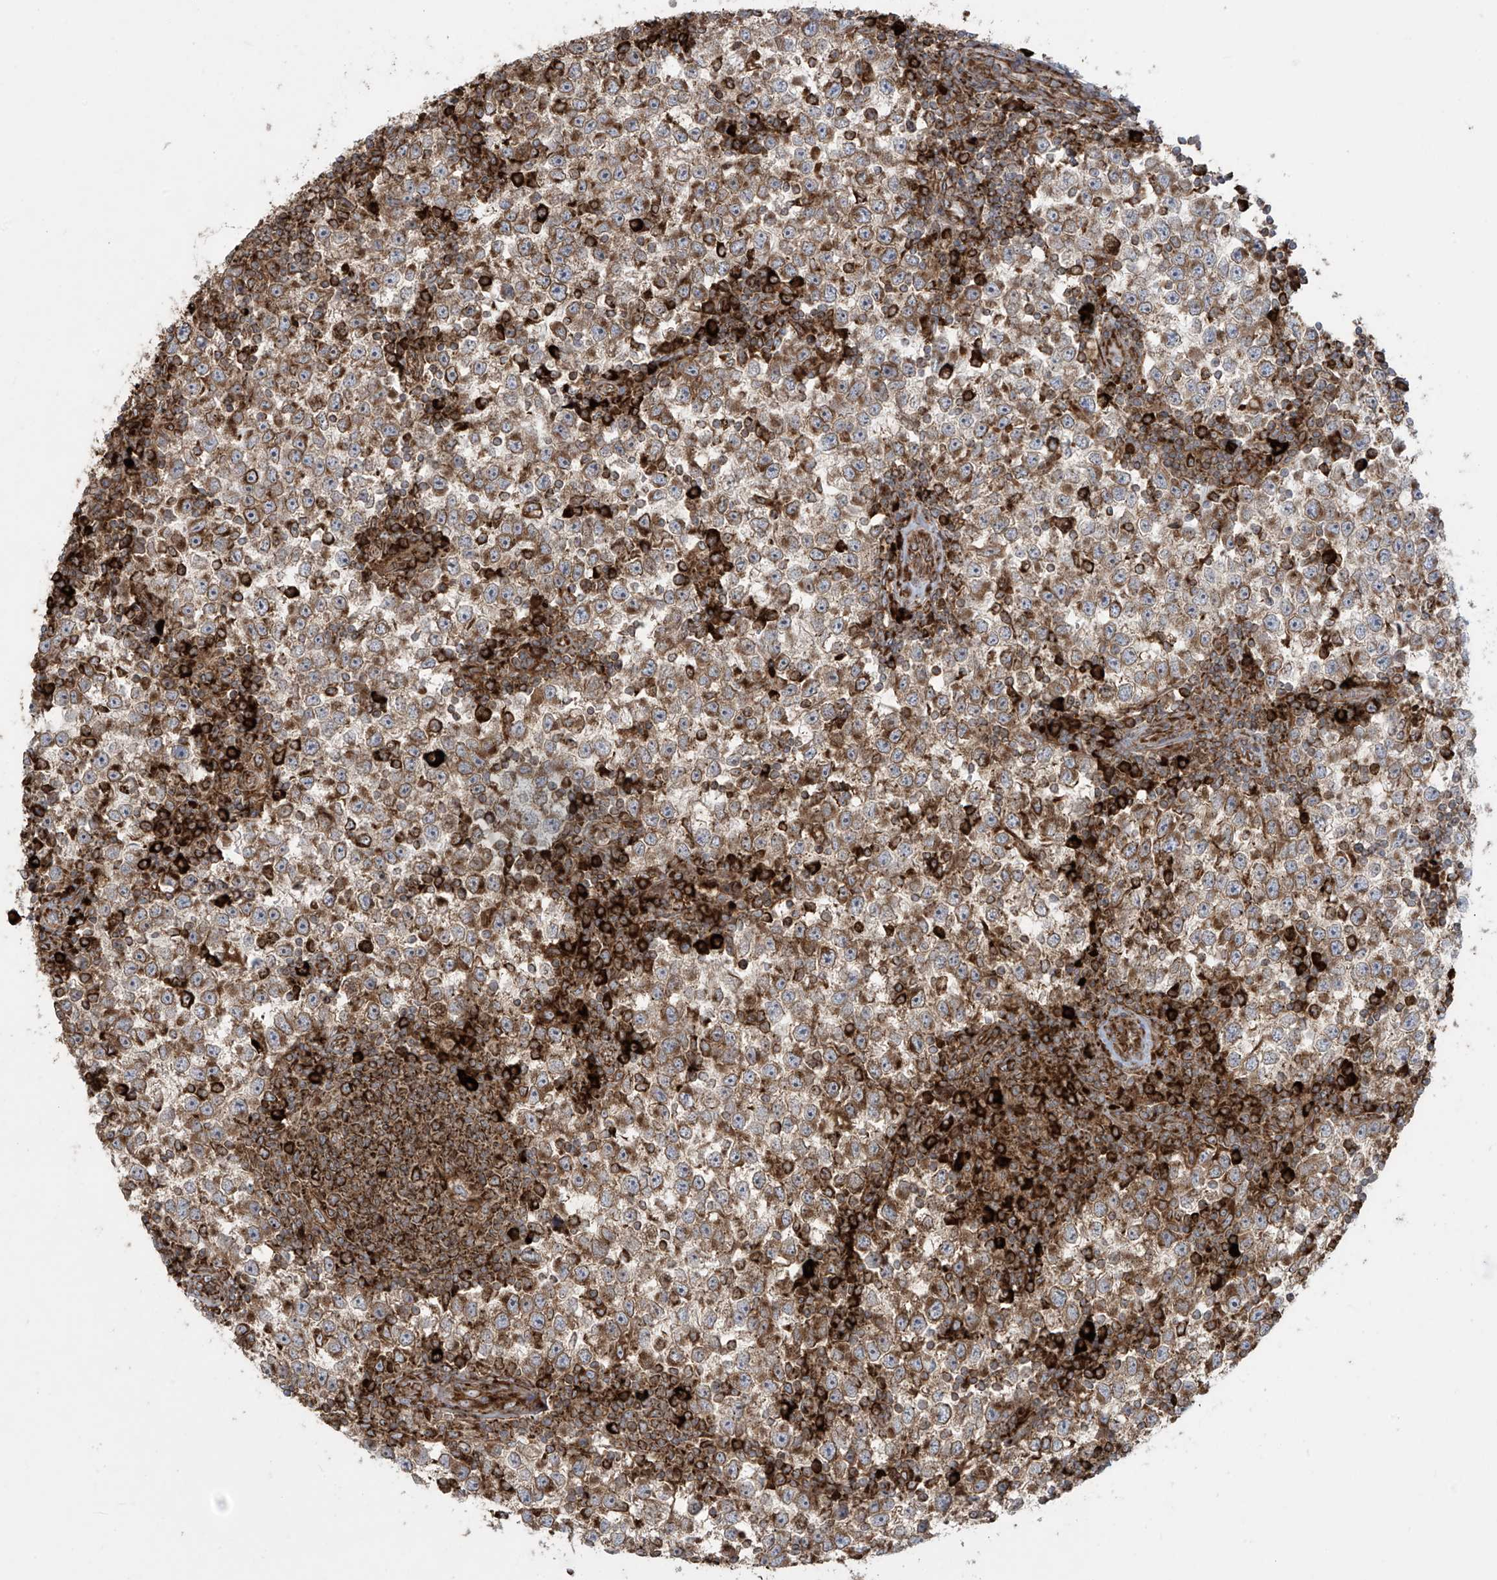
{"staining": {"intensity": "moderate", "quantity": ">75%", "location": "cytoplasmic/membranous"}, "tissue": "testis cancer", "cell_type": "Tumor cells", "image_type": "cancer", "snomed": [{"axis": "morphology", "description": "Seminoma, NOS"}, {"axis": "topography", "description": "Testis"}], "caption": "Protein staining by immunohistochemistry reveals moderate cytoplasmic/membranous staining in about >75% of tumor cells in seminoma (testis).", "gene": "MX1", "patient": {"sex": "male", "age": 65}}